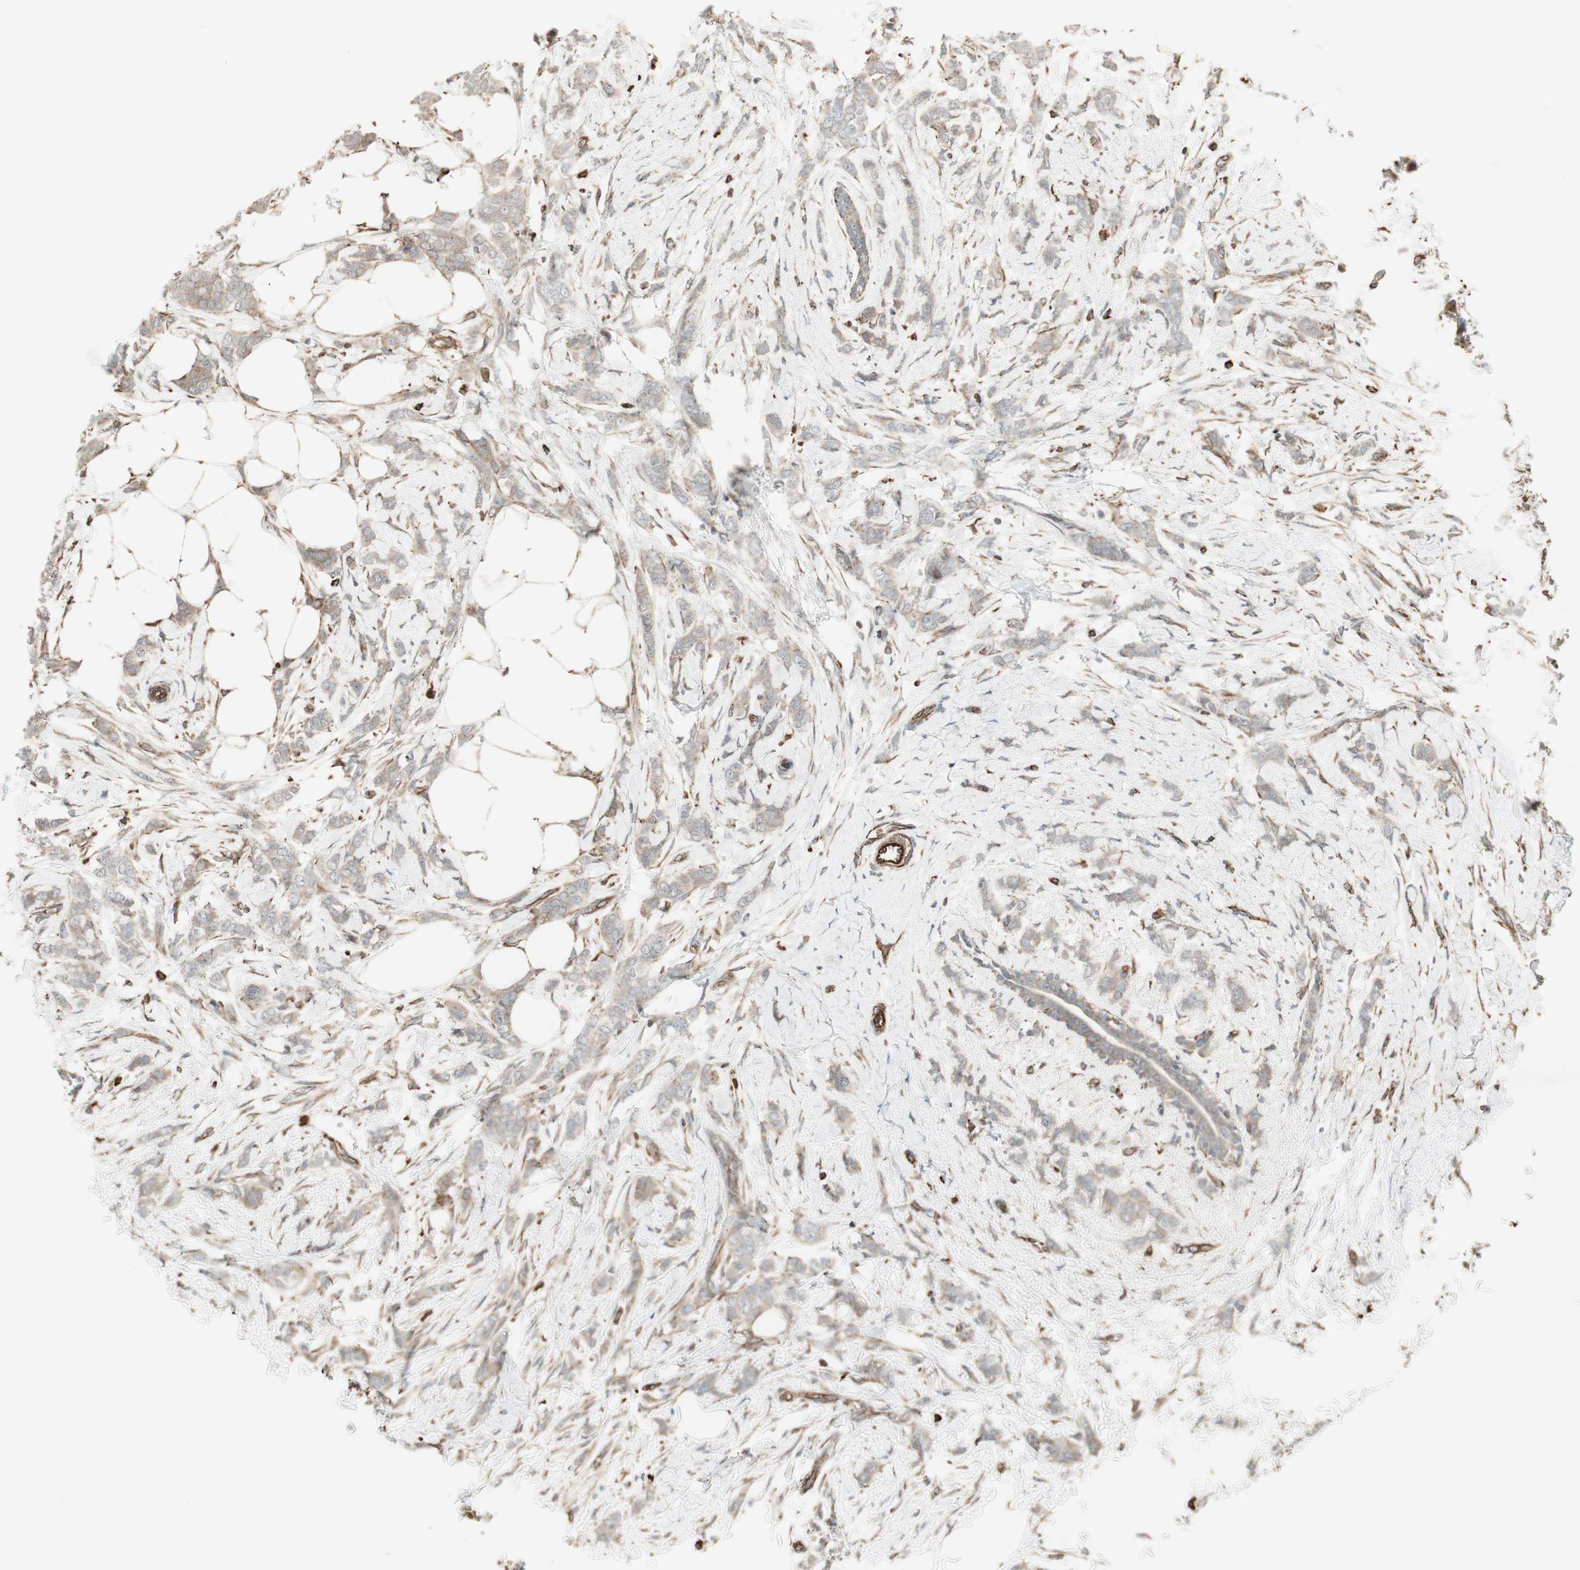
{"staining": {"intensity": "weak", "quantity": ">75%", "location": "cytoplasmic/membranous"}, "tissue": "breast cancer", "cell_type": "Tumor cells", "image_type": "cancer", "snomed": [{"axis": "morphology", "description": "Lobular carcinoma, in situ"}, {"axis": "morphology", "description": "Lobular carcinoma"}, {"axis": "topography", "description": "Breast"}], "caption": "Immunohistochemistry of human breast lobular carcinoma in situ exhibits low levels of weak cytoplasmic/membranous positivity in approximately >75% of tumor cells.", "gene": "MAD2L2", "patient": {"sex": "female", "age": 41}}